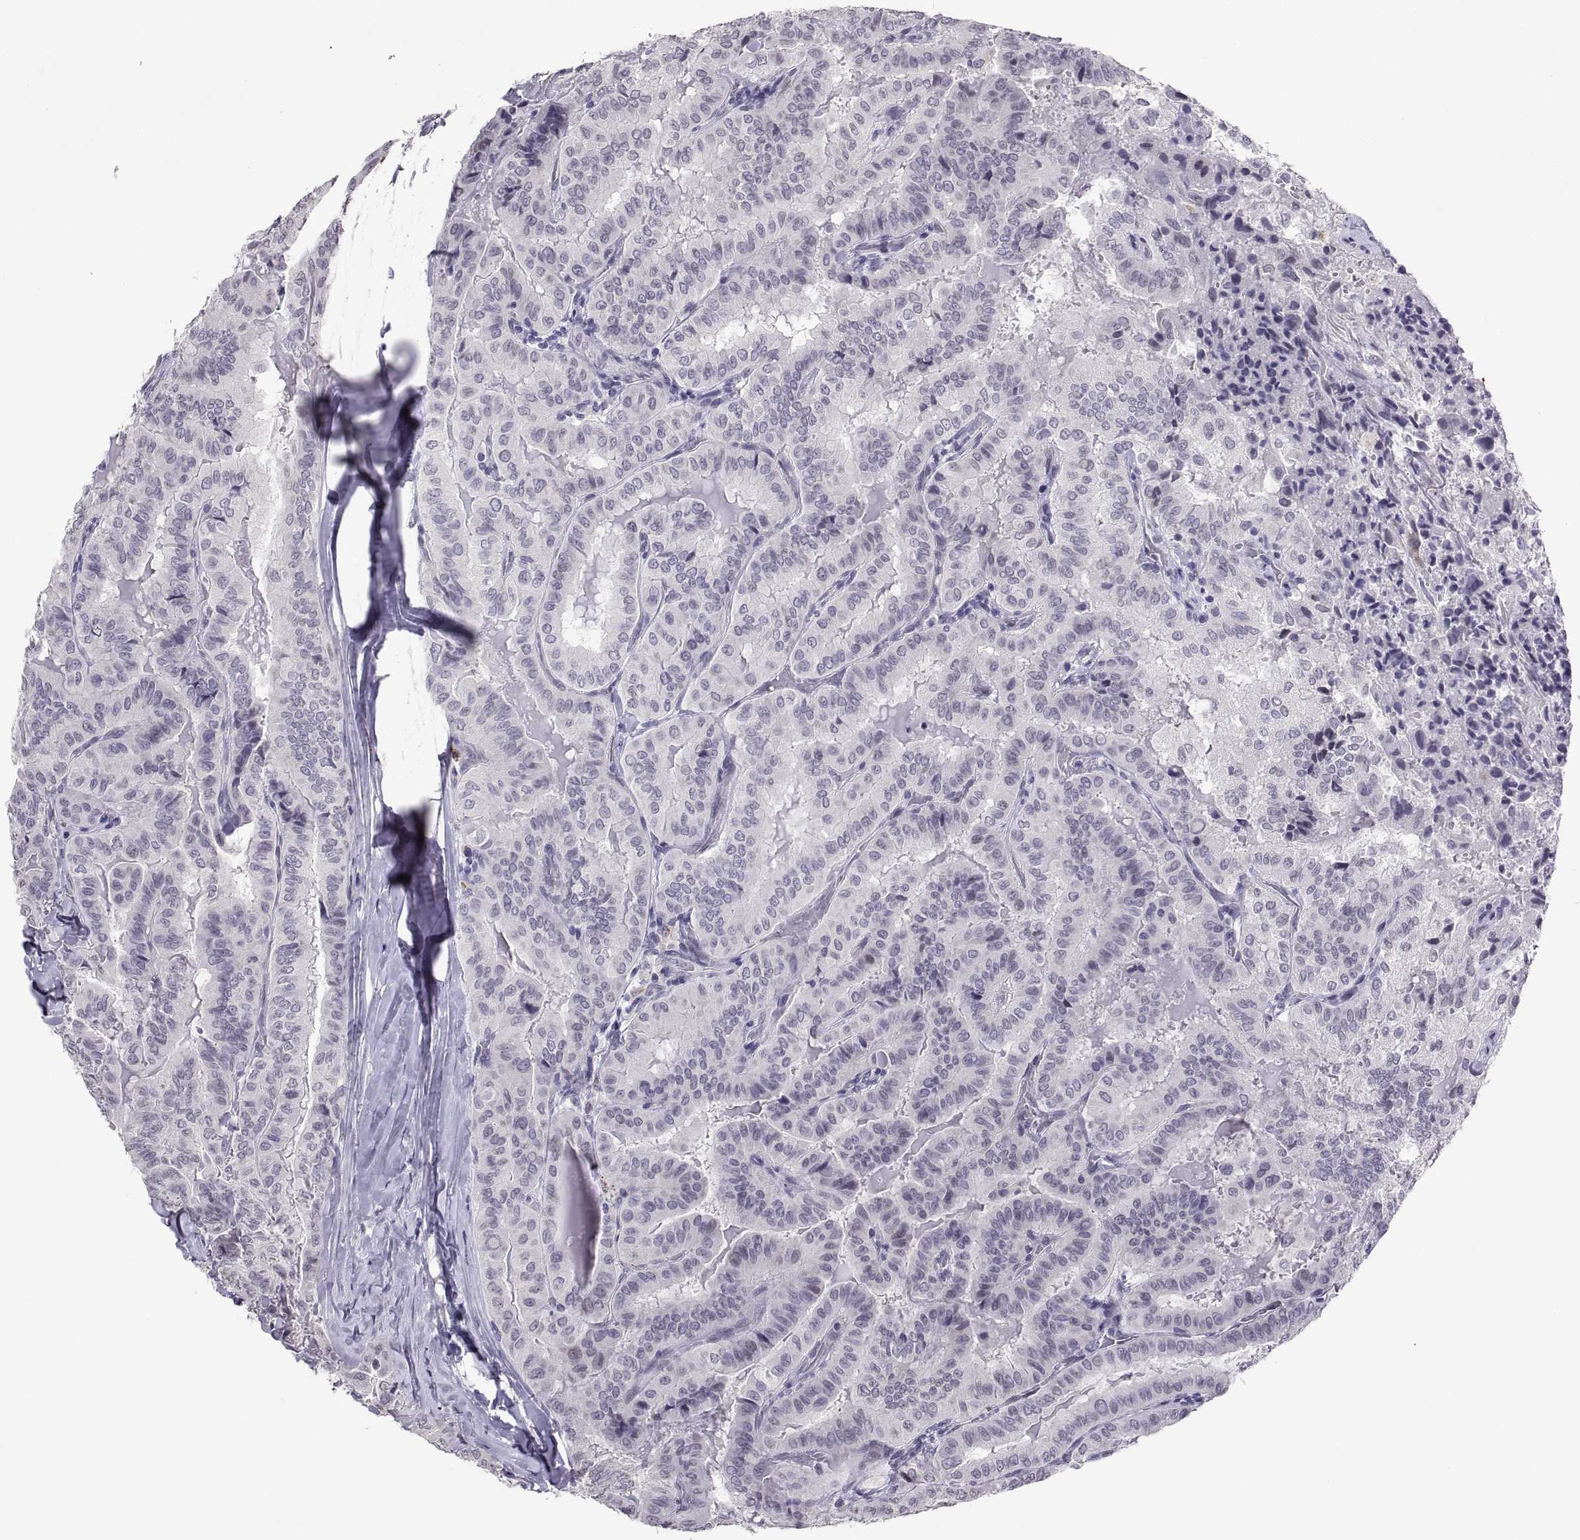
{"staining": {"intensity": "negative", "quantity": "none", "location": "none"}, "tissue": "thyroid cancer", "cell_type": "Tumor cells", "image_type": "cancer", "snomed": [{"axis": "morphology", "description": "Papillary adenocarcinoma, NOS"}, {"axis": "topography", "description": "Thyroid gland"}], "caption": "This image is of thyroid cancer (papillary adenocarcinoma) stained with IHC to label a protein in brown with the nuclei are counter-stained blue. There is no expression in tumor cells.", "gene": "KRT77", "patient": {"sex": "female", "age": 68}}